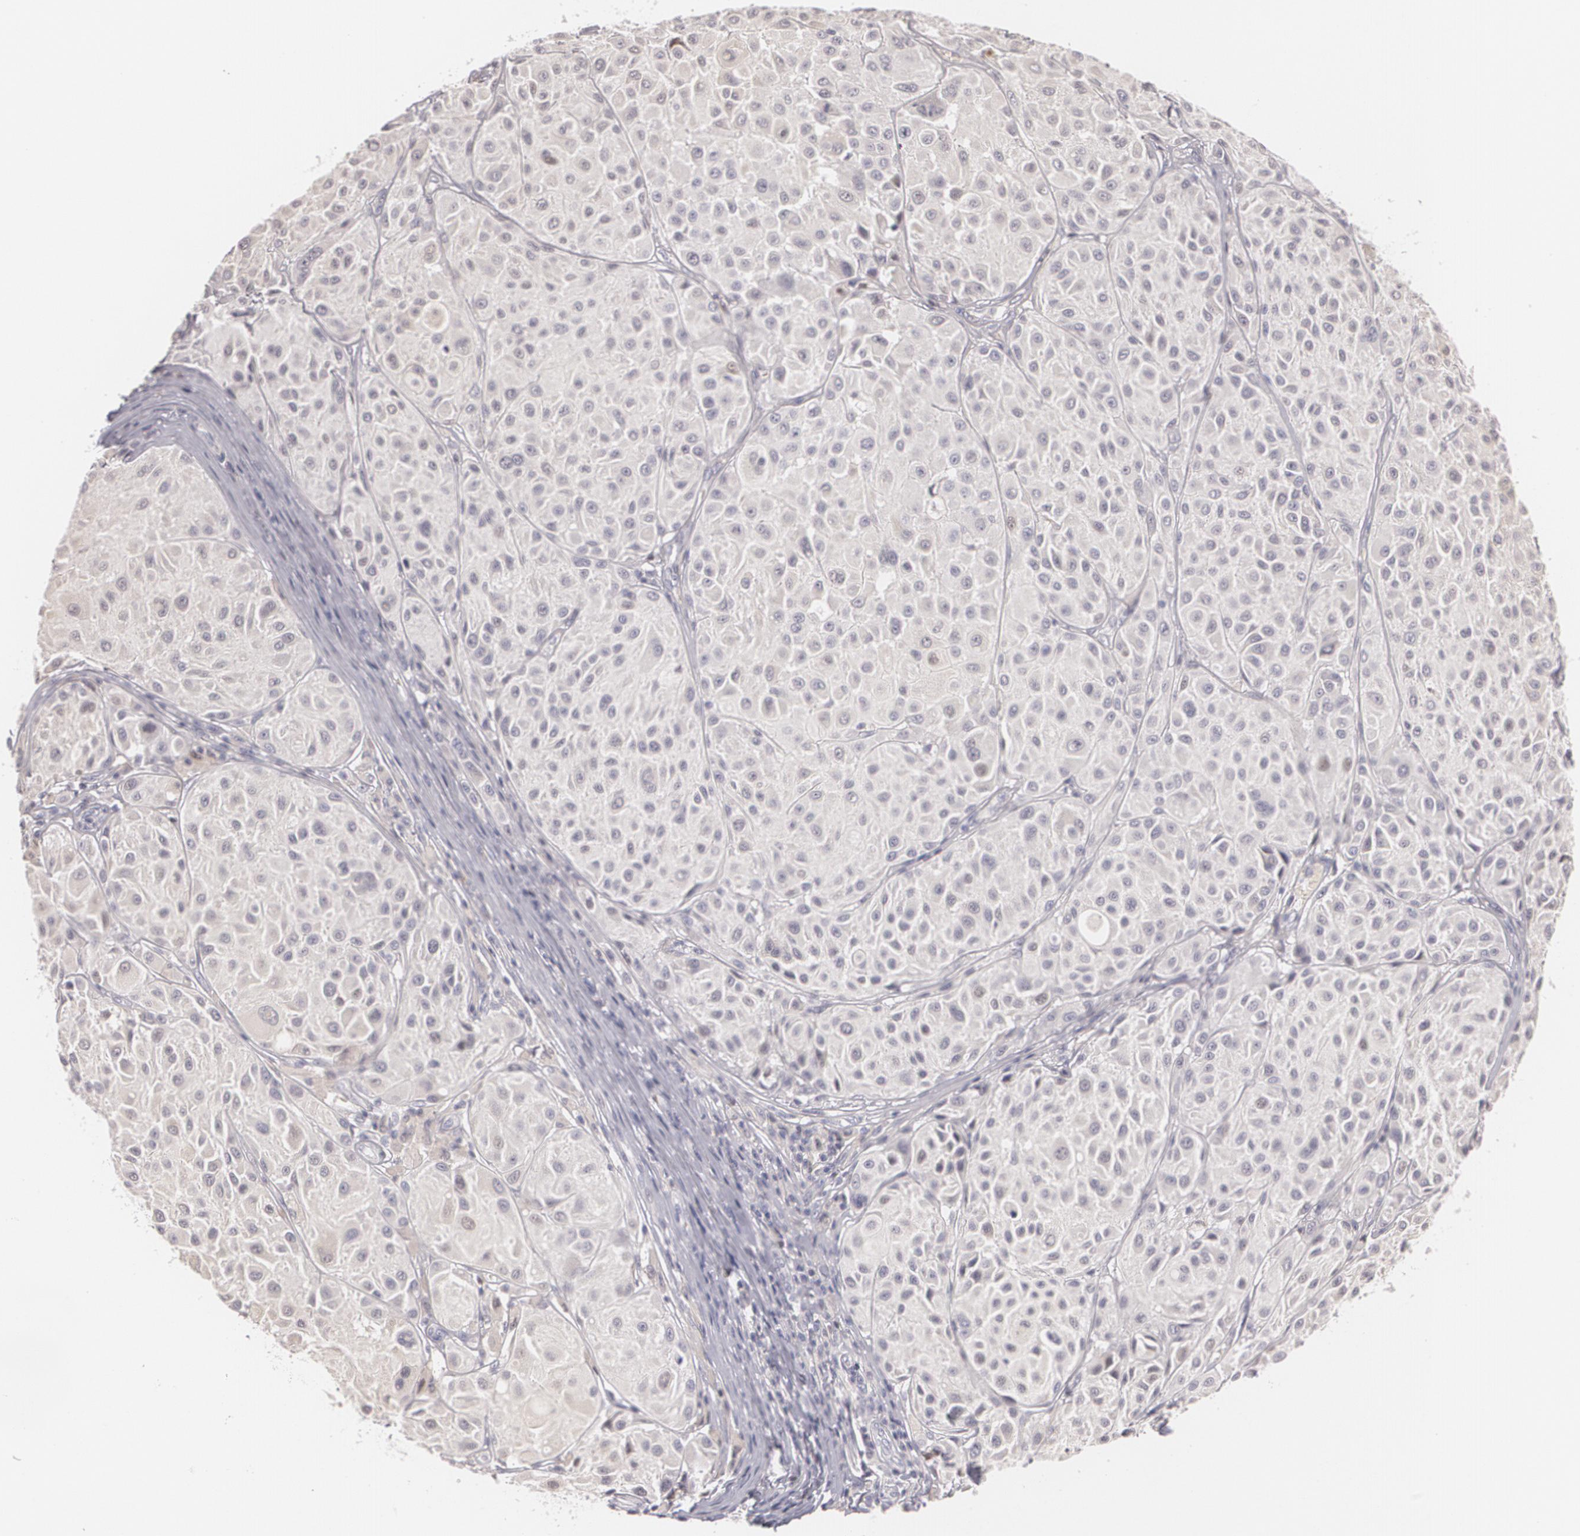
{"staining": {"intensity": "negative", "quantity": "none", "location": "none"}, "tissue": "melanoma", "cell_type": "Tumor cells", "image_type": "cancer", "snomed": [{"axis": "morphology", "description": "Malignant melanoma, NOS"}, {"axis": "topography", "description": "Skin"}], "caption": "Tumor cells show no significant expression in melanoma.", "gene": "ZBTB16", "patient": {"sex": "male", "age": 36}}